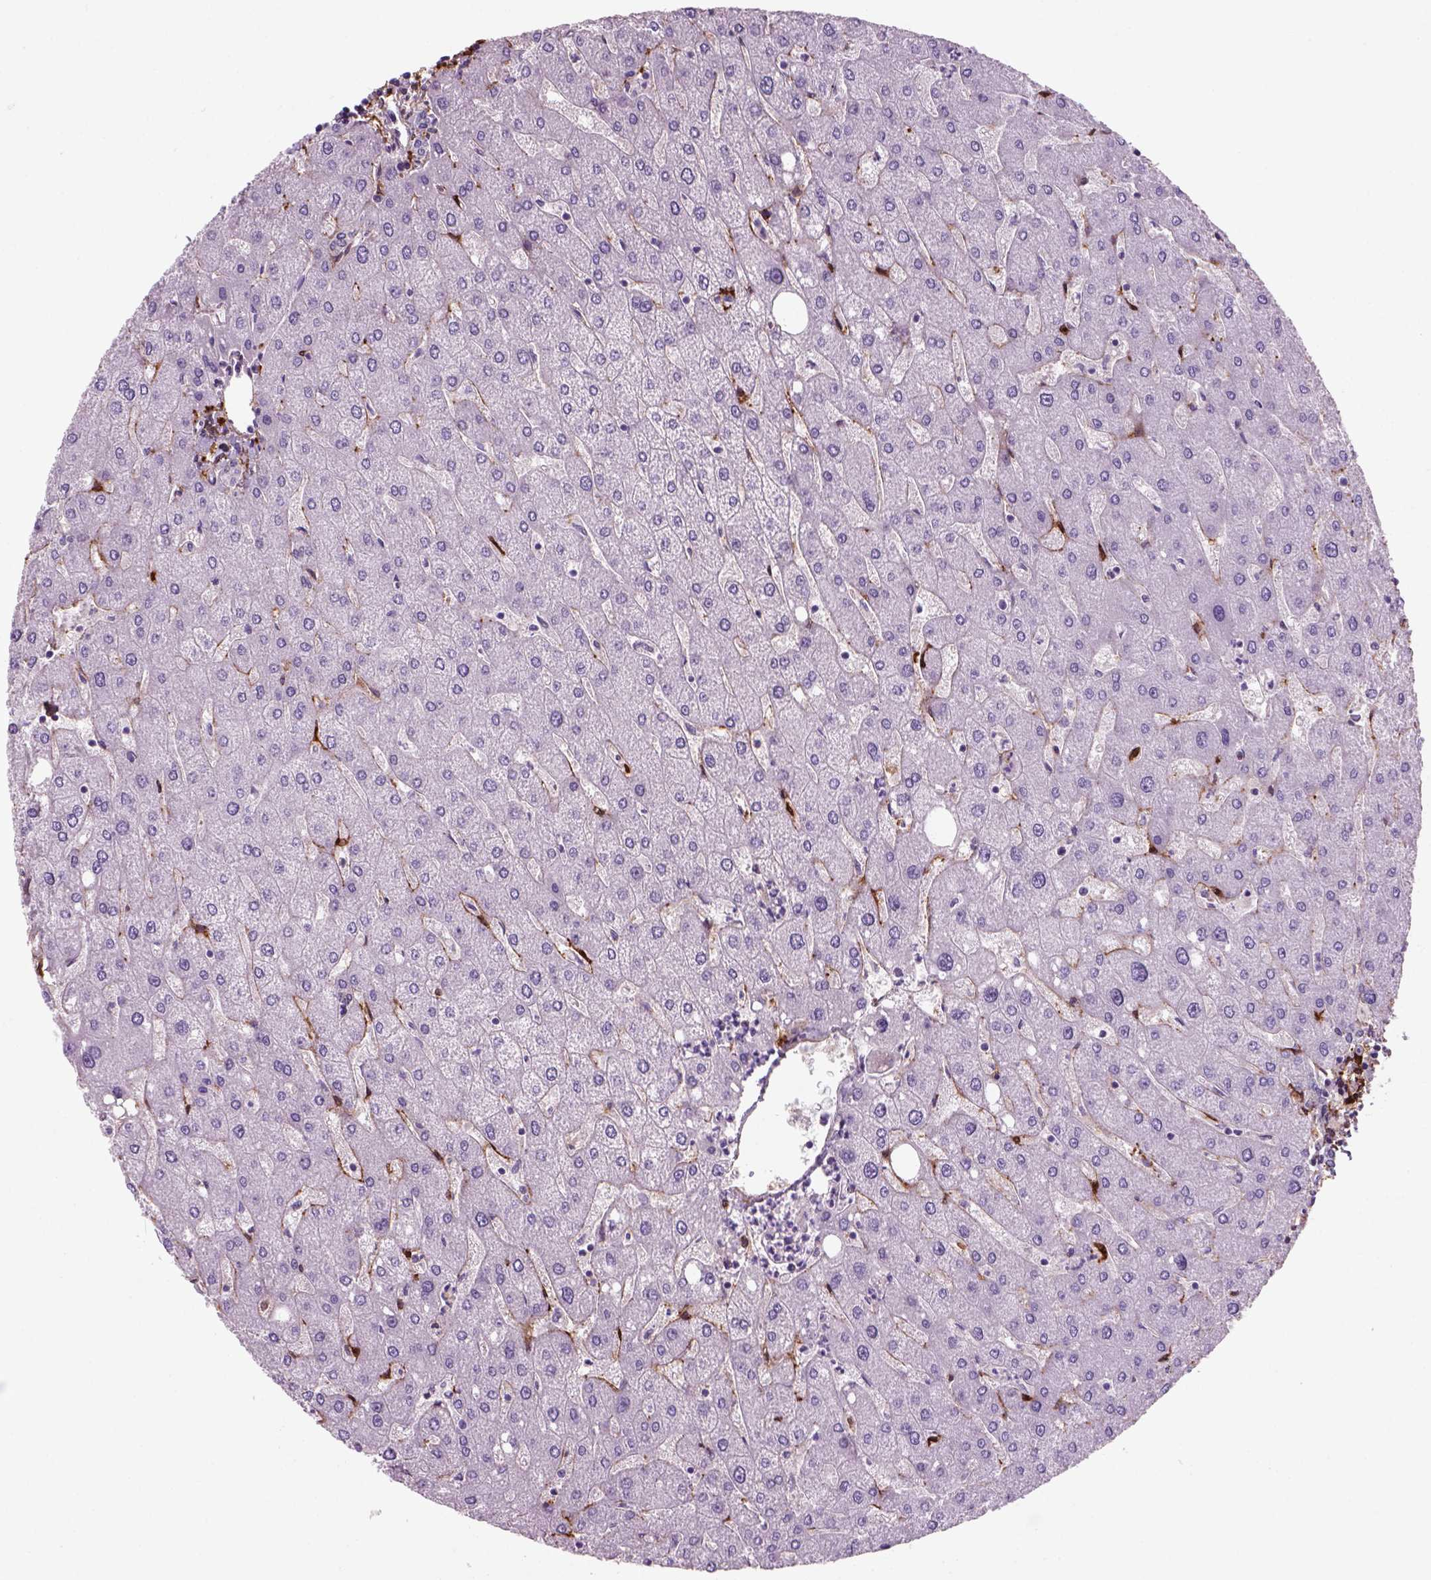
{"staining": {"intensity": "negative", "quantity": "none", "location": "none"}, "tissue": "liver", "cell_type": "Cholangiocytes", "image_type": "normal", "snomed": [{"axis": "morphology", "description": "Normal tissue, NOS"}, {"axis": "topography", "description": "Liver"}], "caption": "Immunohistochemistry (IHC) of unremarkable liver reveals no positivity in cholangiocytes.", "gene": "MARCKS", "patient": {"sex": "male", "age": 67}}